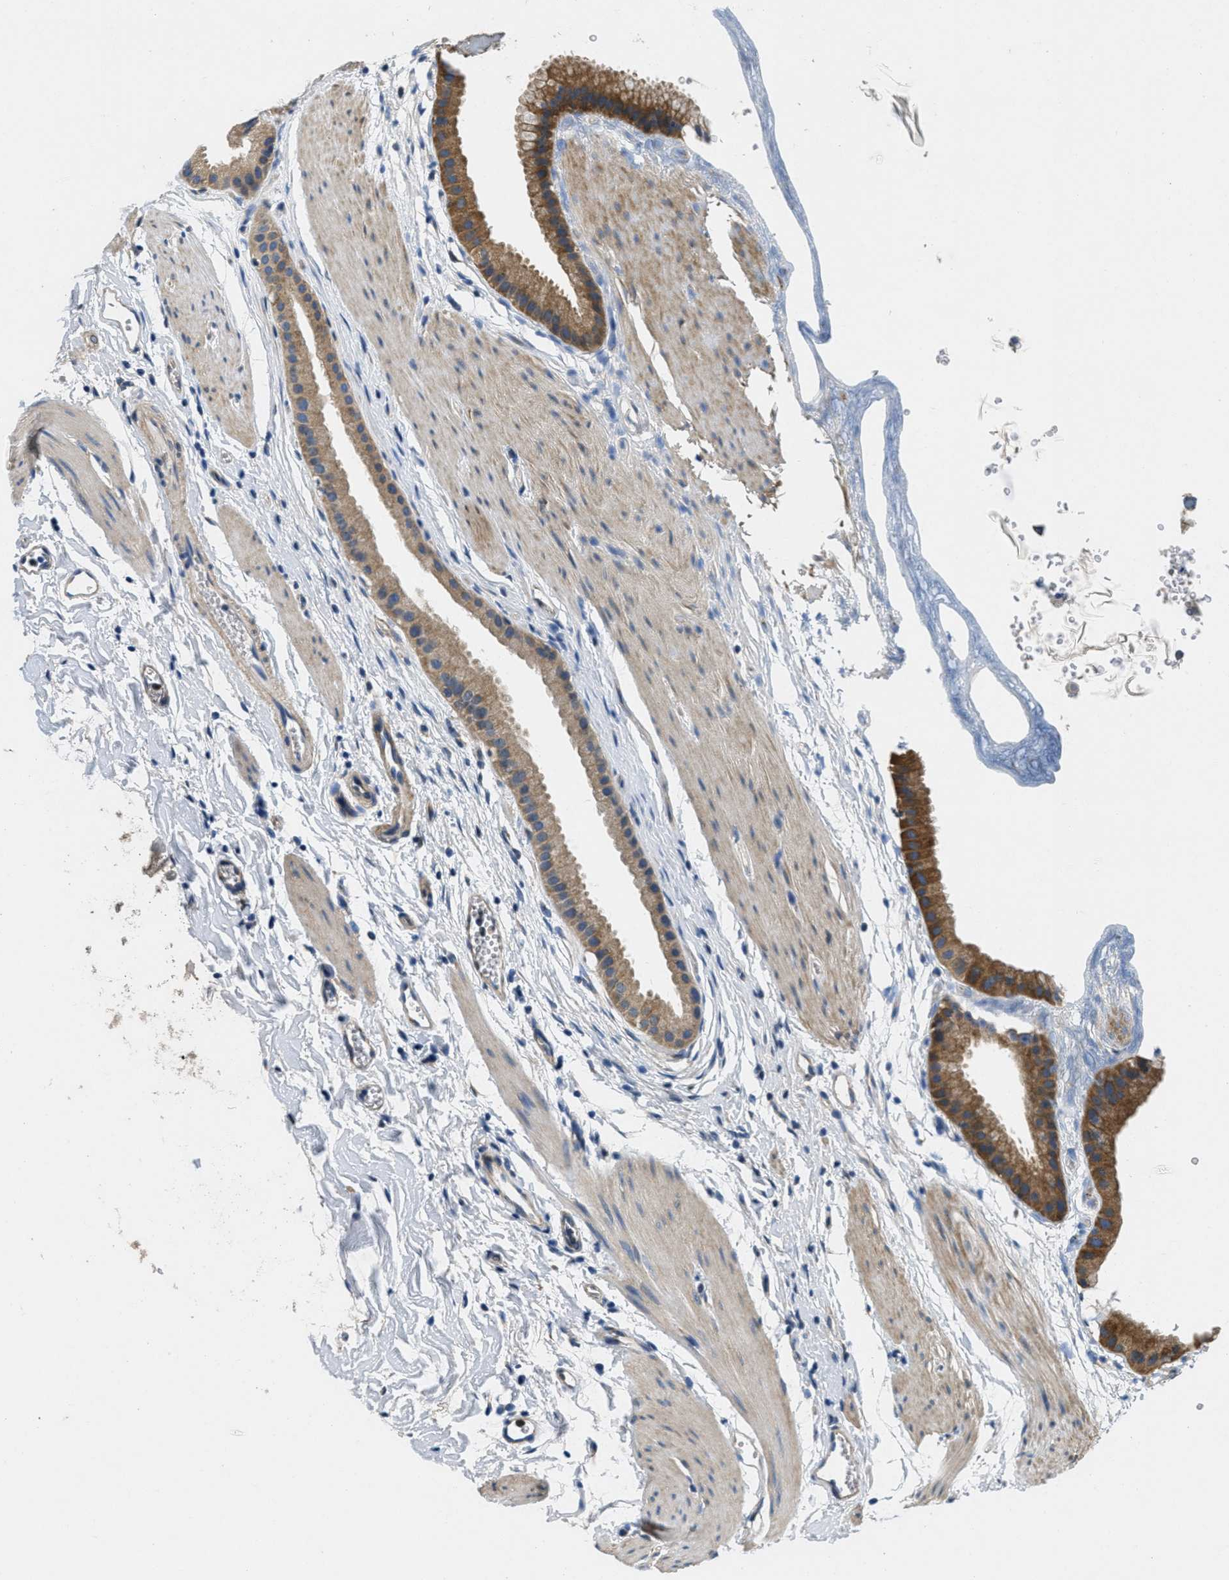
{"staining": {"intensity": "moderate", "quantity": ">75%", "location": "cytoplasmic/membranous"}, "tissue": "gallbladder", "cell_type": "Glandular cells", "image_type": "normal", "snomed": [{"axis": "morphology", "description": "Normal tissue, NOS"}, {"axis": "topography", "description": "Gallbladder"}], "caption": "Moderate cytoplasmic/membranous staining for a protein is identified in about >75% of glandular cells of unremarkable gallbladder using IHC.", "gene": "TOMM70", "patient": {"sex": "female", "age": 64}}